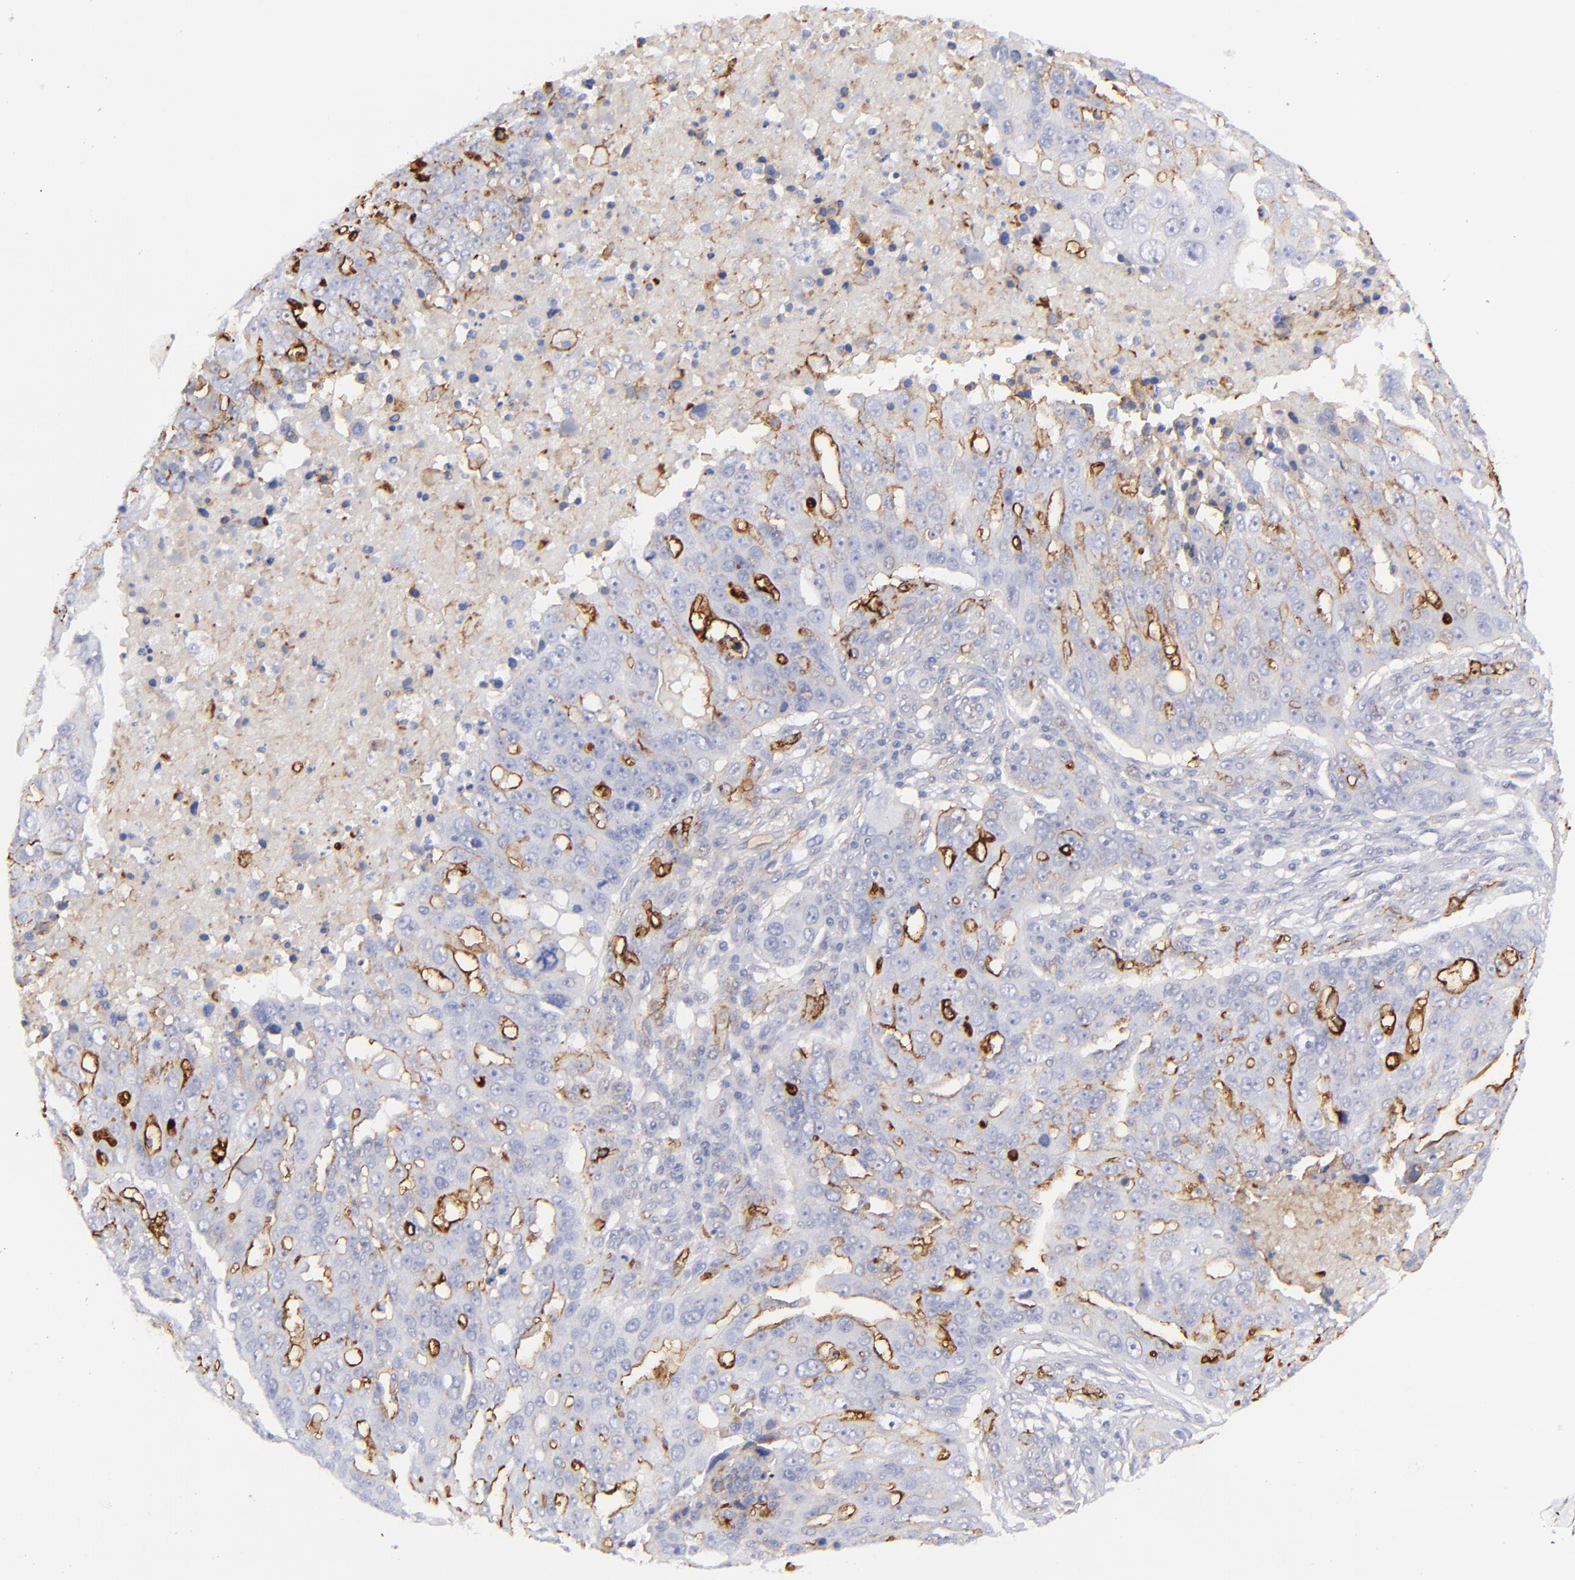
{"staining": {"intensity": "strong", "quantity": "<25%", "location": "cytoplasmic/membranous"}, "tissue": "ovarian cancer", "cell_type": "Tumor cells", "image_type": "cancer", "snomed": [{"axis": "morphology", "description": "Carcinoma, endometroid"}, {"axis": "topography", "description": "Ovary"}], "caption": "Immunohistochemistry (DAB (3,3'-diaminobenzidine)) staining of human endometroid carcinoma (ovarian) demonstrates strong cytoplasmic/membranous protein expression in approximately <25% of tumor cells.", "gene": "ACE", "patient": {"sex": "female", "age": 75}}